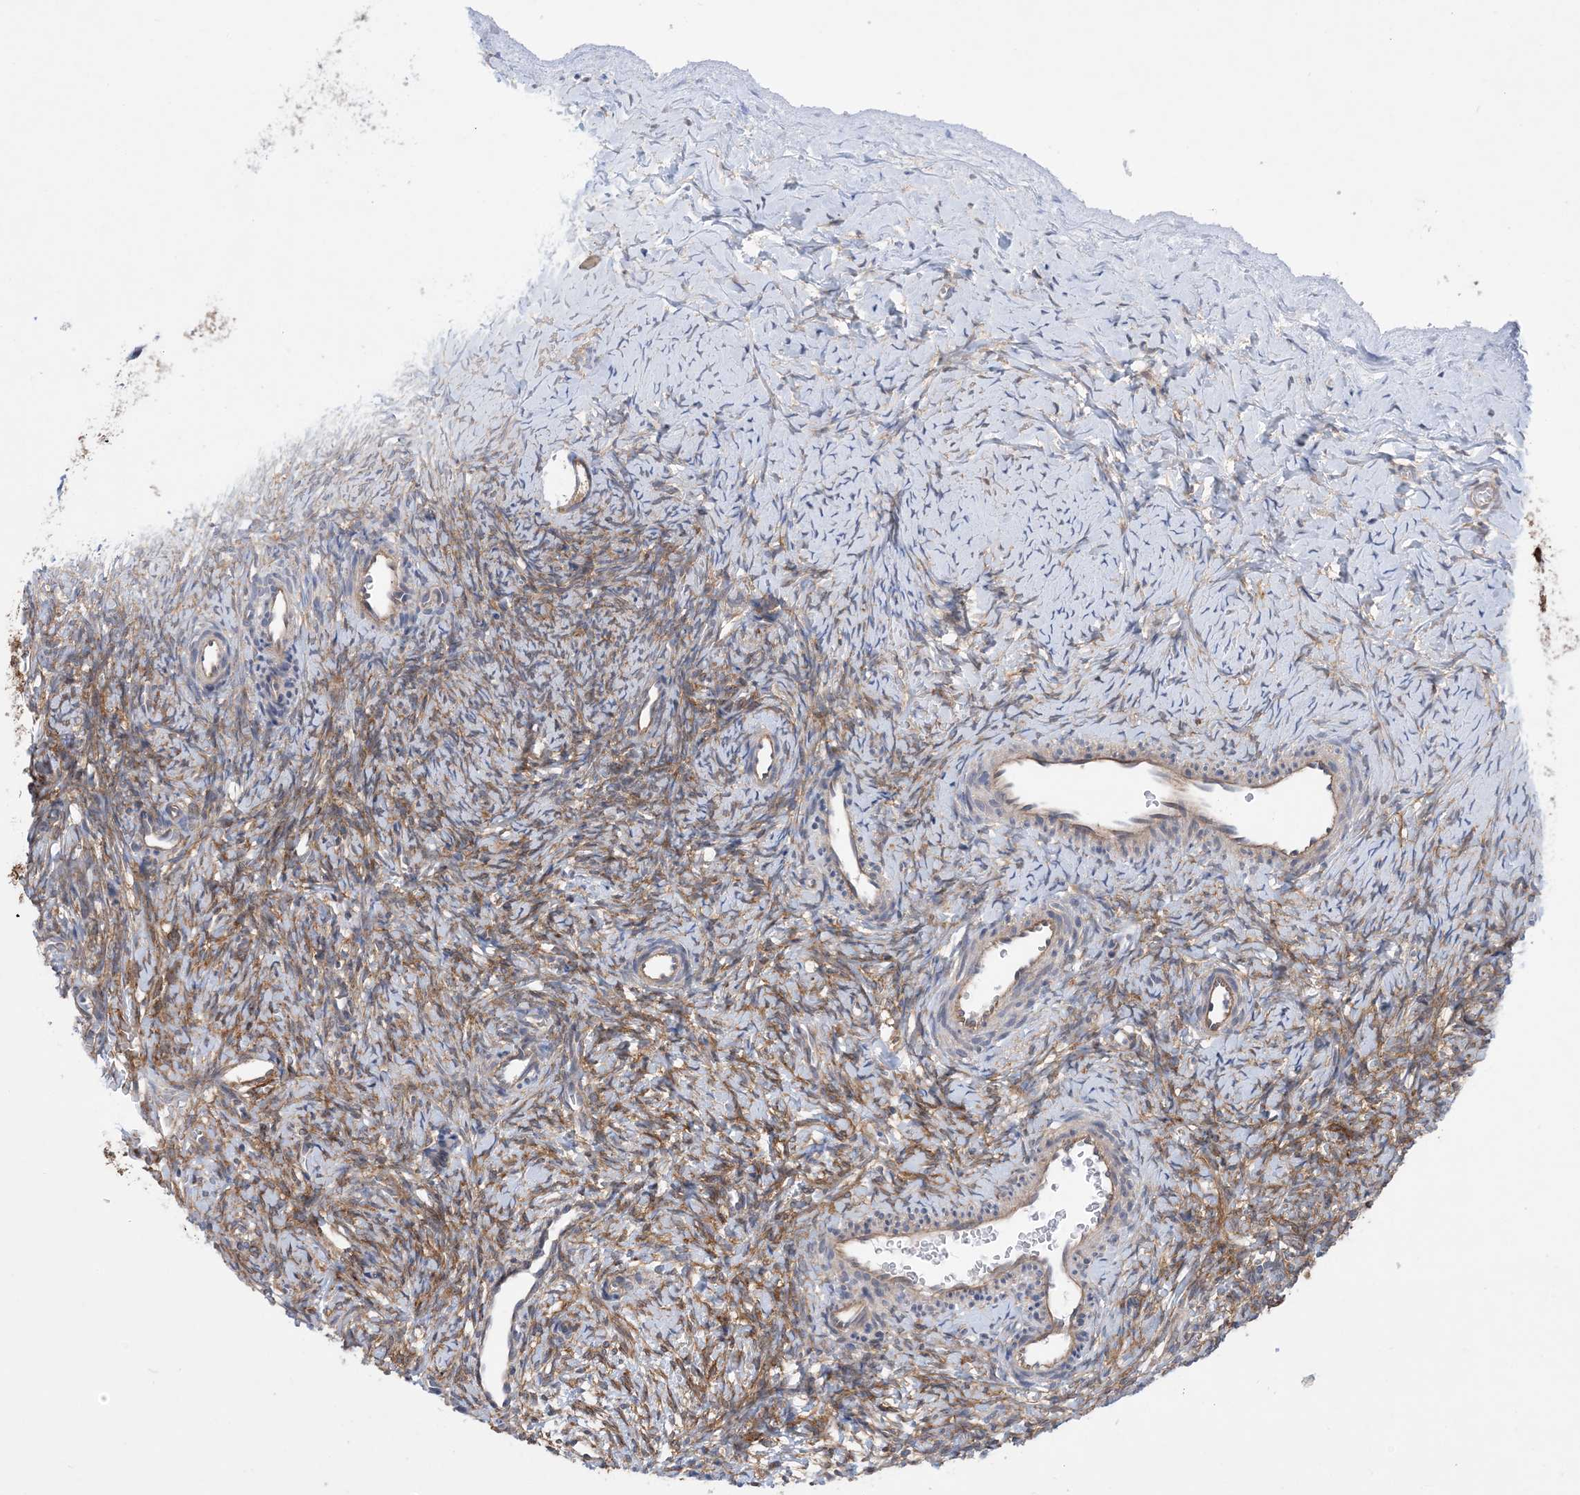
{"staining": {"intensity": "moderate", "quantity": "25%-75%", "location": "cytoplasmic/membranous"}, "tissue": "ovary", "cell_type": "Ovarian stroma cells", "image_type": "normal", "snomed": [{"axis": "morphology", "description": "Normal tissue, NOS"}, {"axis": "morphology", "description": "Developmental malformation"}, {"axis": "topography", "description": "Ovary"}], "caption": "Protein expression analysis of normal ovary demonstrates moderate cytoplasmic/membranous staining in about 25%-75% of ovarian stroma cells.", "gene": "EHBP1", "patient": {"sex": "female", "age": 39}}